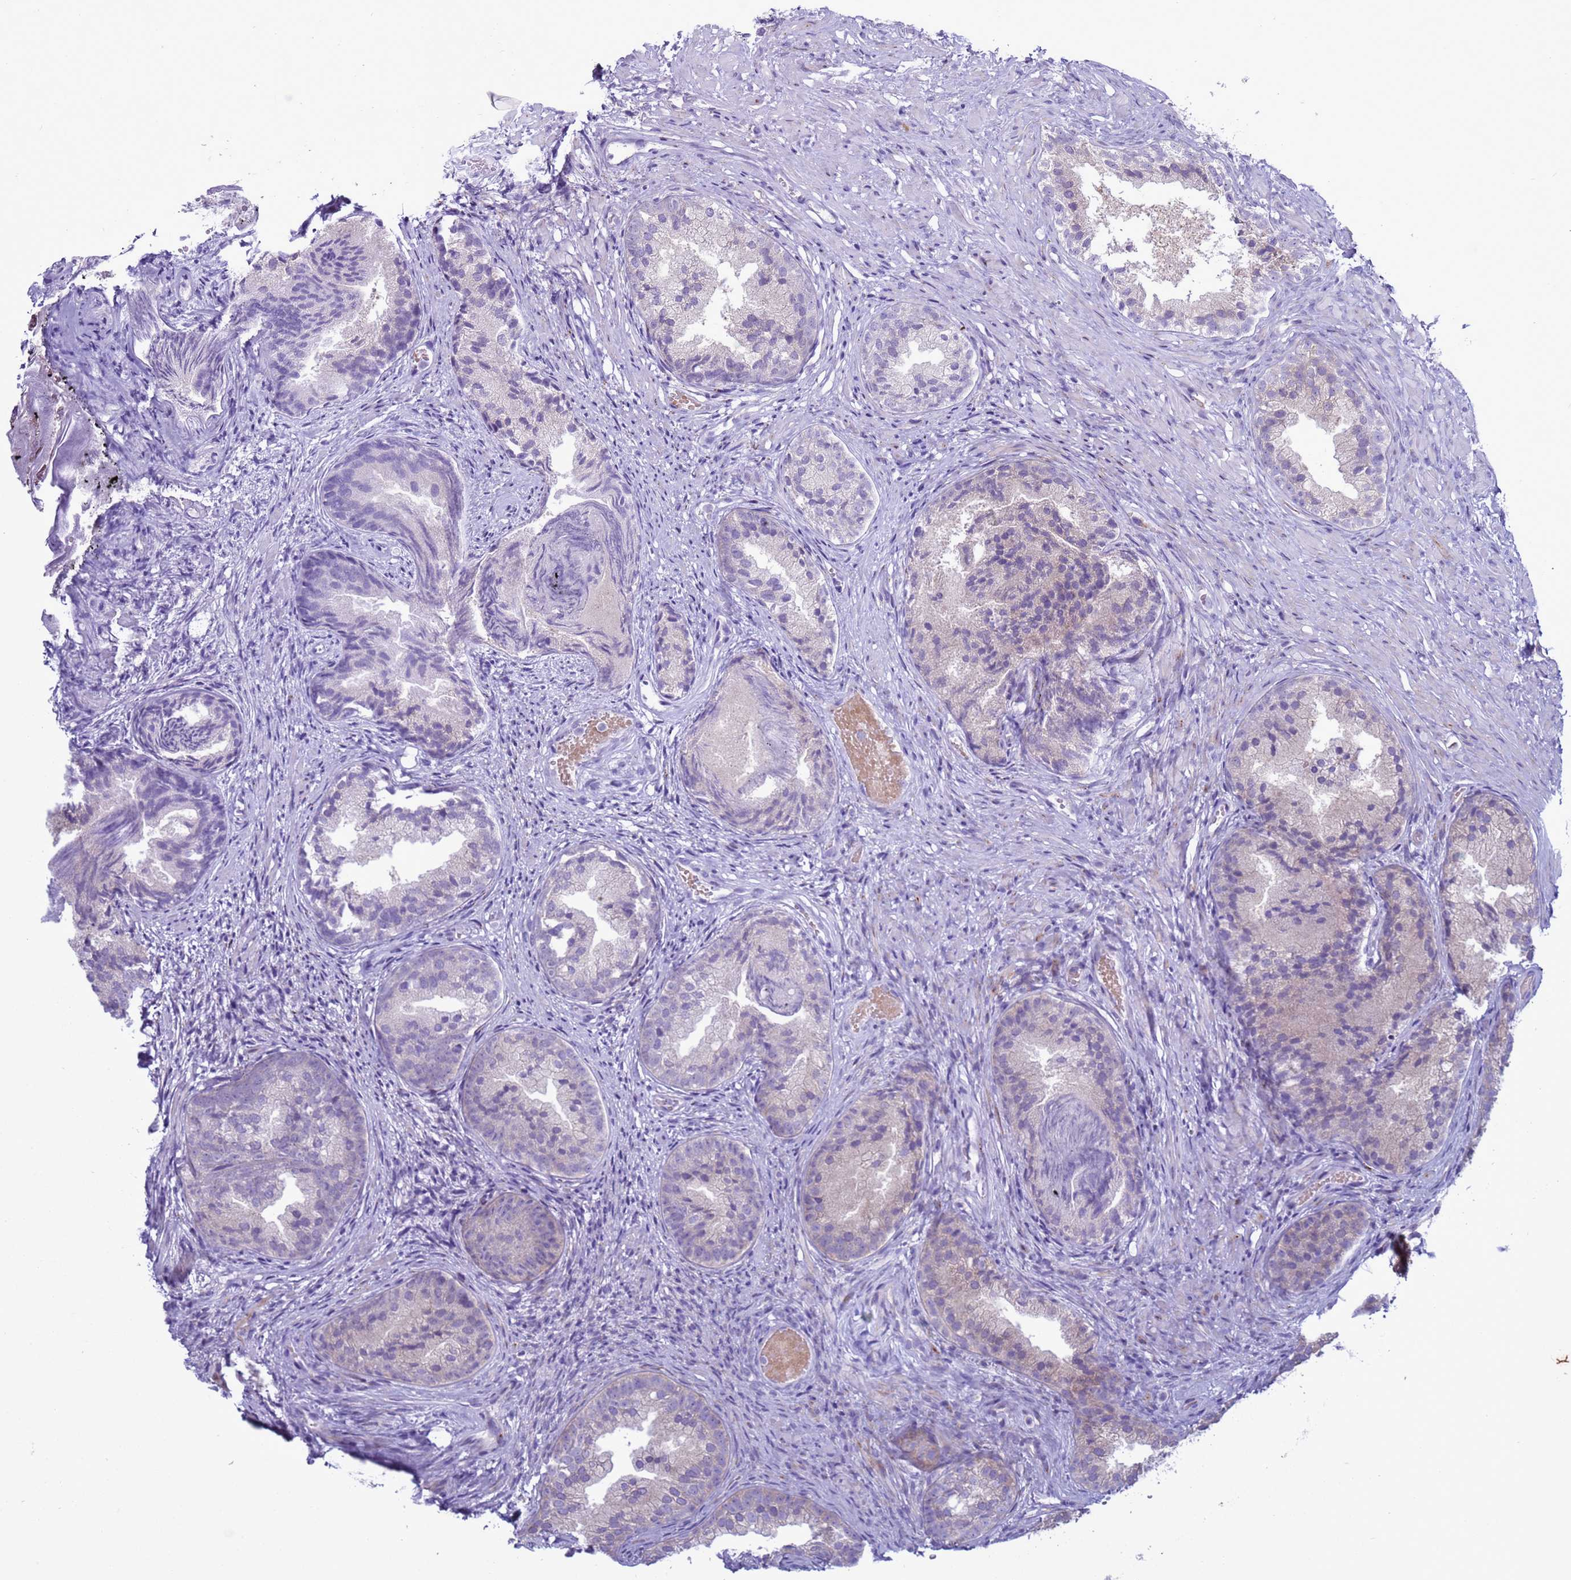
{"staining": {"intensity": "negative", "quantity": "none", "location": "none"}, "tissue": "prostate", "cell_type": "Glandular cells", "image_type": "normal", "snomed": [{"axis": "morphology", "description": "Normal tissue, NOS"}, {"axis": "topography", "description": "Prostate"}], "caption": "High magnification brightfield microscopy of benign prostate stained with DAB (brown) and counterstained with hematoxylin (blue): glandular cells show no significant positivity. (DAB (3,3'-diaminobenzidine) IHC visualized using brightfield microscopy, high magnification).", "gene": "ABHD17B", "patient": {"sex": "male", "age": 76}}